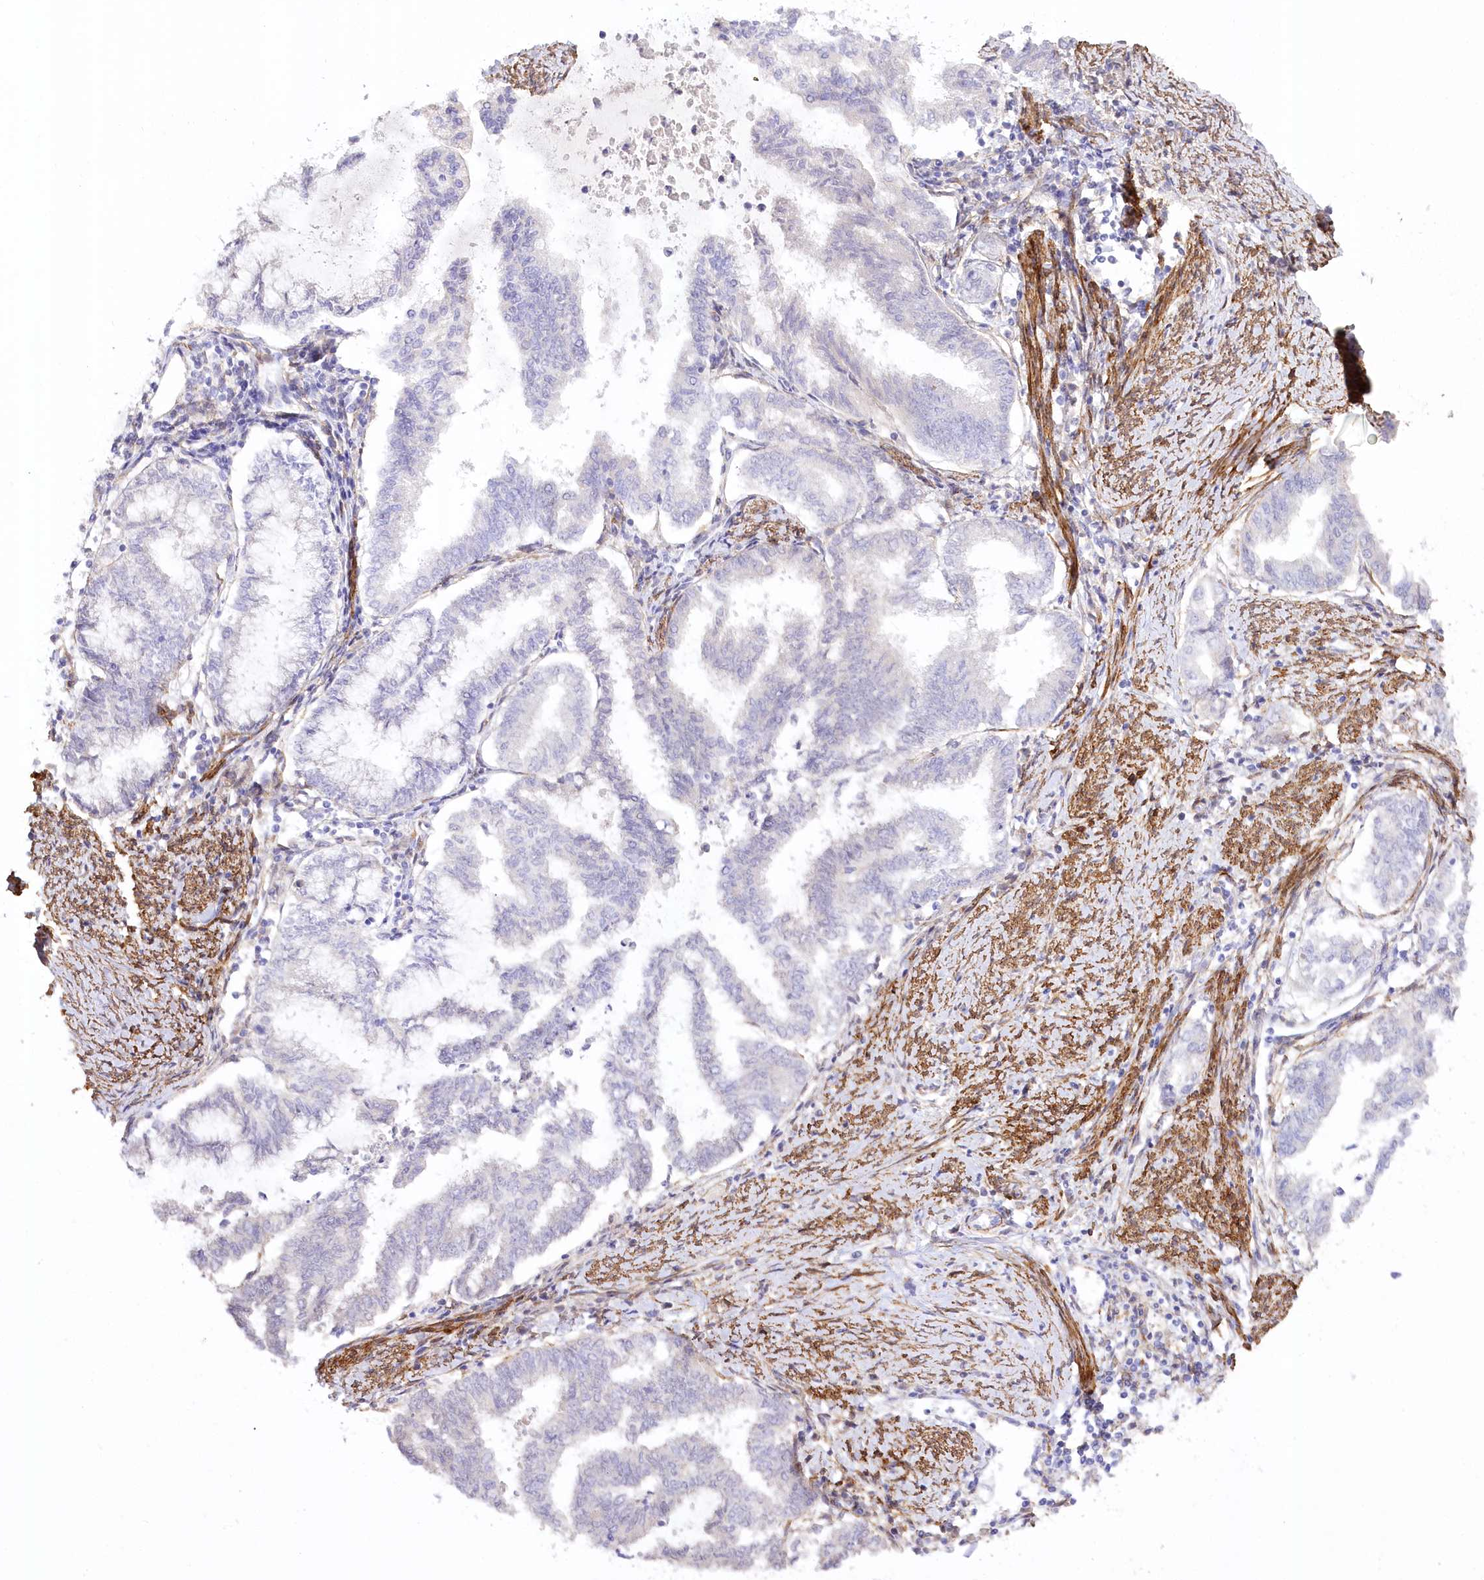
{"staining": {"intensity": "negative", "quantity": "none", "location": "none"}, "tissue": "endometrial cancer", "cell_type": "Tumor cells", "image_type": "cancer", "snomed": [{"axis": "morphology", "description": "Adenocarcinoma, NOS"}, {"axis": "topography", "description": "Endometrium"}], "caption": "High power microscopy image of an IHC micrograph of adenocarcinoma (endometrial), revealing no significant expression in tumor cells.", "gene": "SYNPO2", "patient": {"sex": "female", "age": 79}}